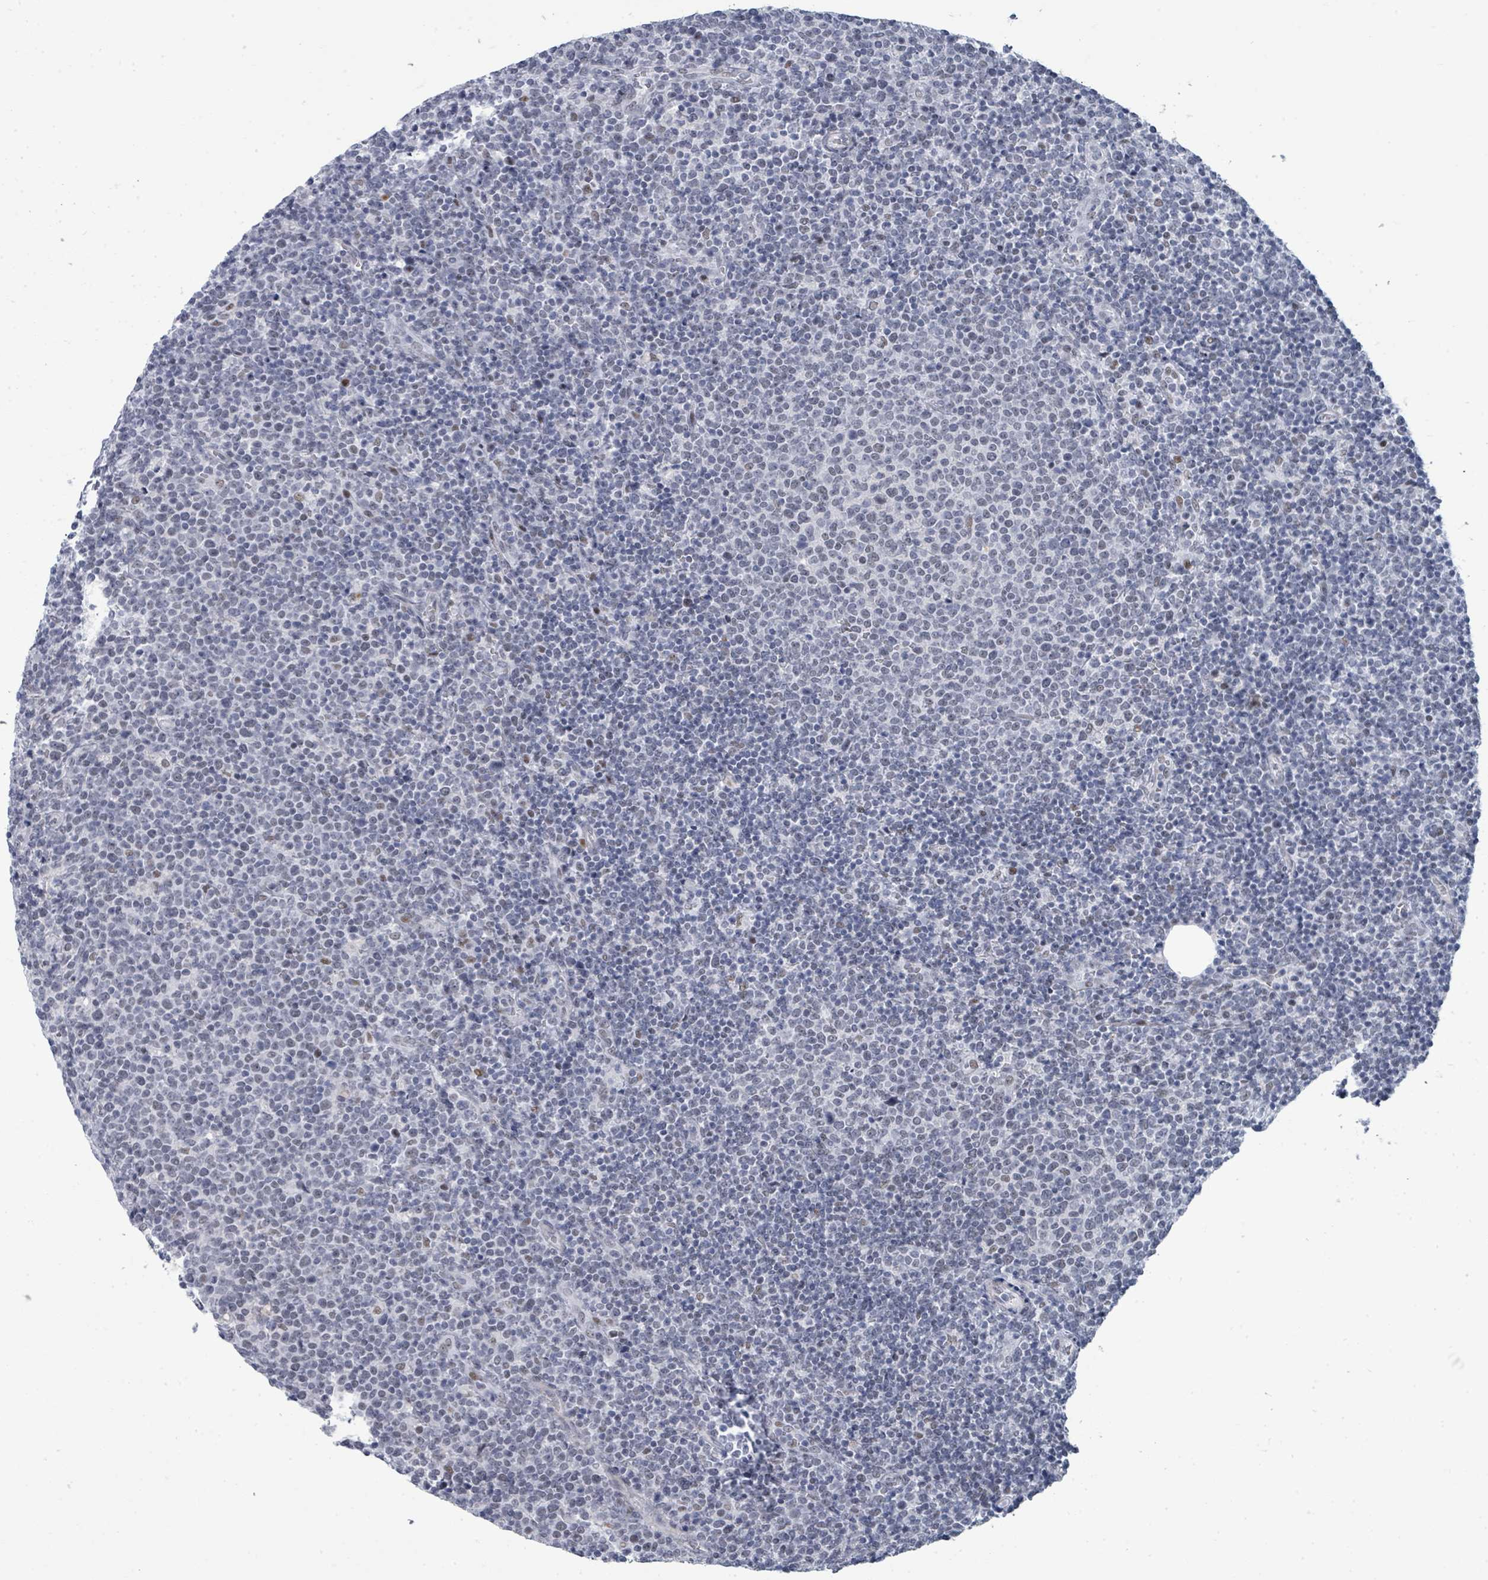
{"staining": {"intensity": "negative", "quantity": "none", "location": "none"}, "tissue": "lymphoma", "cell_type": "Tumor cells", "image_type": "cancer", "snomed": [{"axis": "morphology", "description": "Malignant lymphoma, non-Hodgkin's type, High grade"}, {"axis": "topography", "description": "Lymph node"}], "caption": "Immunohistochemical staining of human lymphoma exhibits no significant expression in tumor cells.", "gene": "CT45A5", "patient": {"sex": "male", "age": 61}}